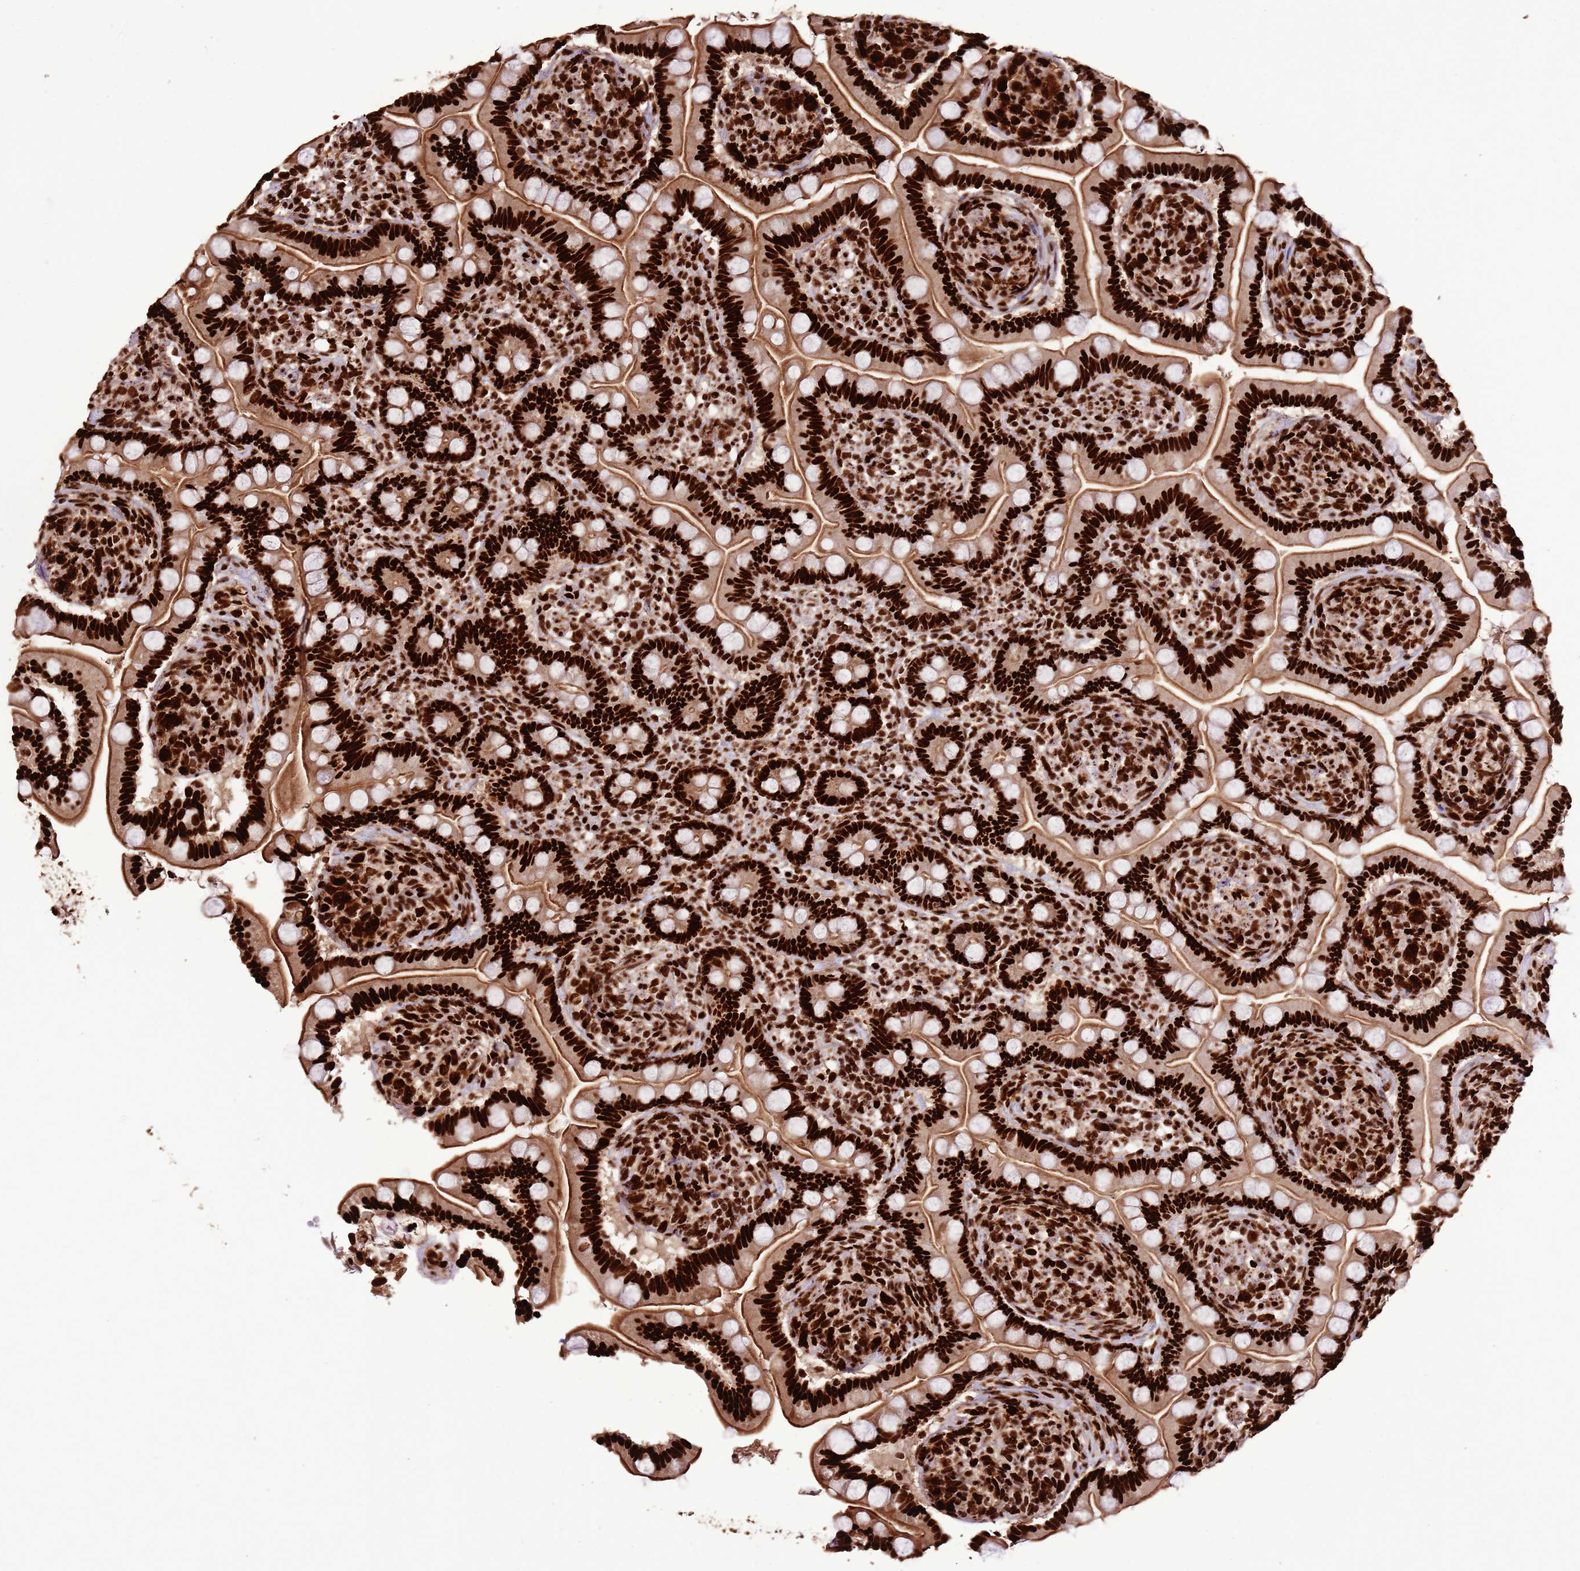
{"staining": {"intensity": "strong", "quantity": ">75%", "location": "cytoplasmic/membranous,nuclear"}, "tissue": "small intestine", "cell_type": "Glandular cells", "image_type": "normal", "snomed": [{"axis": "morphology", "description": "Normal tissue, NOS"}, {"axis": "topography", "description": "Small intestine"}], "caption": "The image displays a brown stain indicating the presence of a protein in the cytoplasmic/membranous,nuclear of glandular cells in small intestine. (DAB (3,3'-diaminobenzidine) IHC, brown staining for protein, blue staining for nuclei).", "gene": "HNRNPAB", "patient": {"sex": "female", "age": 64}}